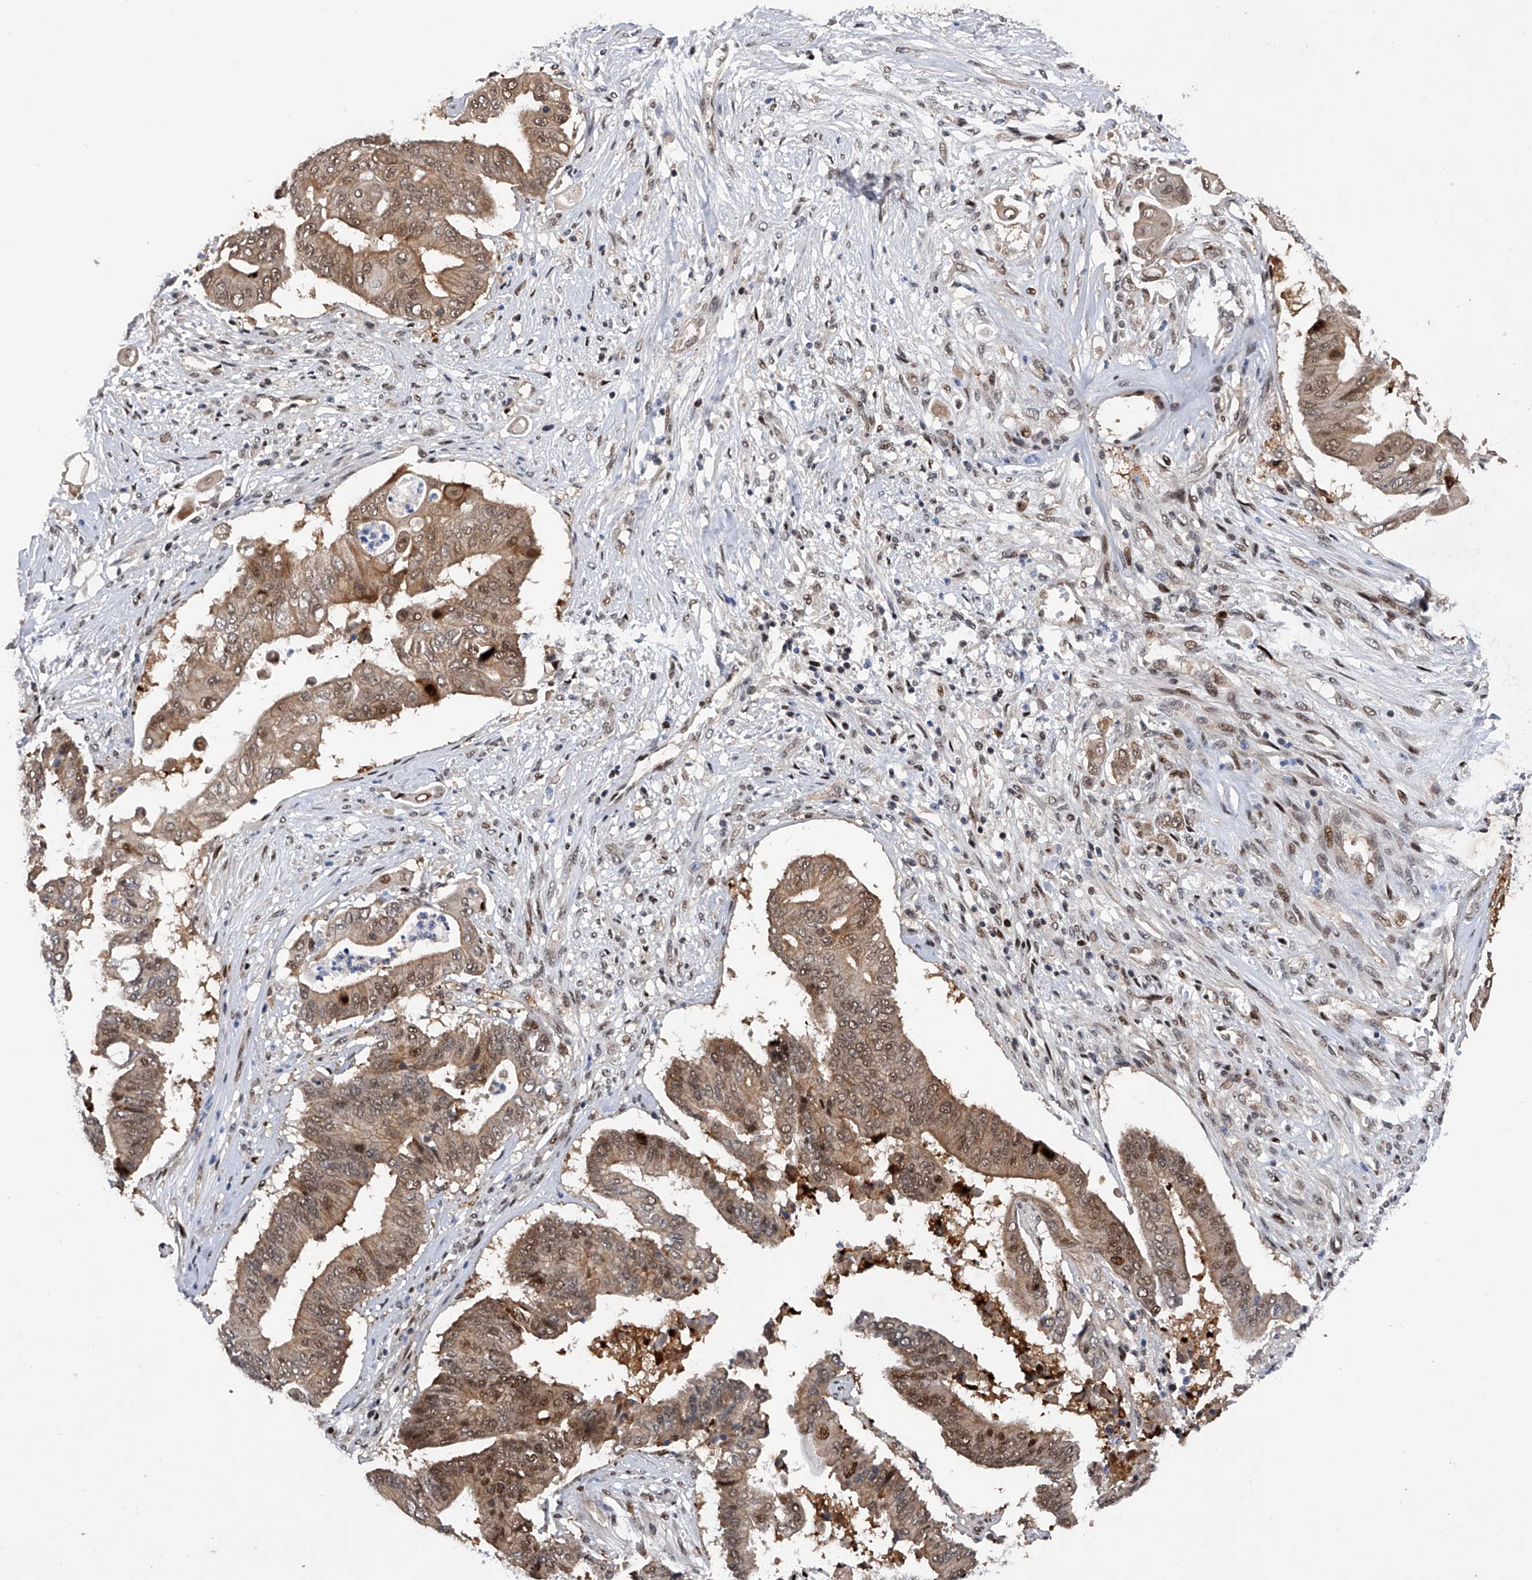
{"staining": {"intensity": "weak", "quantity": "25%-75%", "location": "cytoplasmic/membranous,nuclear"}, "tissue": "pancreatic cancer", "cell_type": "Tumor cells", "image_type": "cancer", "snomed": [{"axis": "morphology", "description": "Adenocarcinoma, NOS"}, {"axis": "topography", "description": "Pancreas"}], "caption": "DAB (3,3'-diaminobenzidine) immunohistochemical staining of pancreatic adenocarcinoma reveals weak cytoplasmic/membranous and nuclear protein positivity in approximately 25%-75% of tumor cells.", "gene": "RWDD2A", "patient": {"sex": "female", "age": 77}}